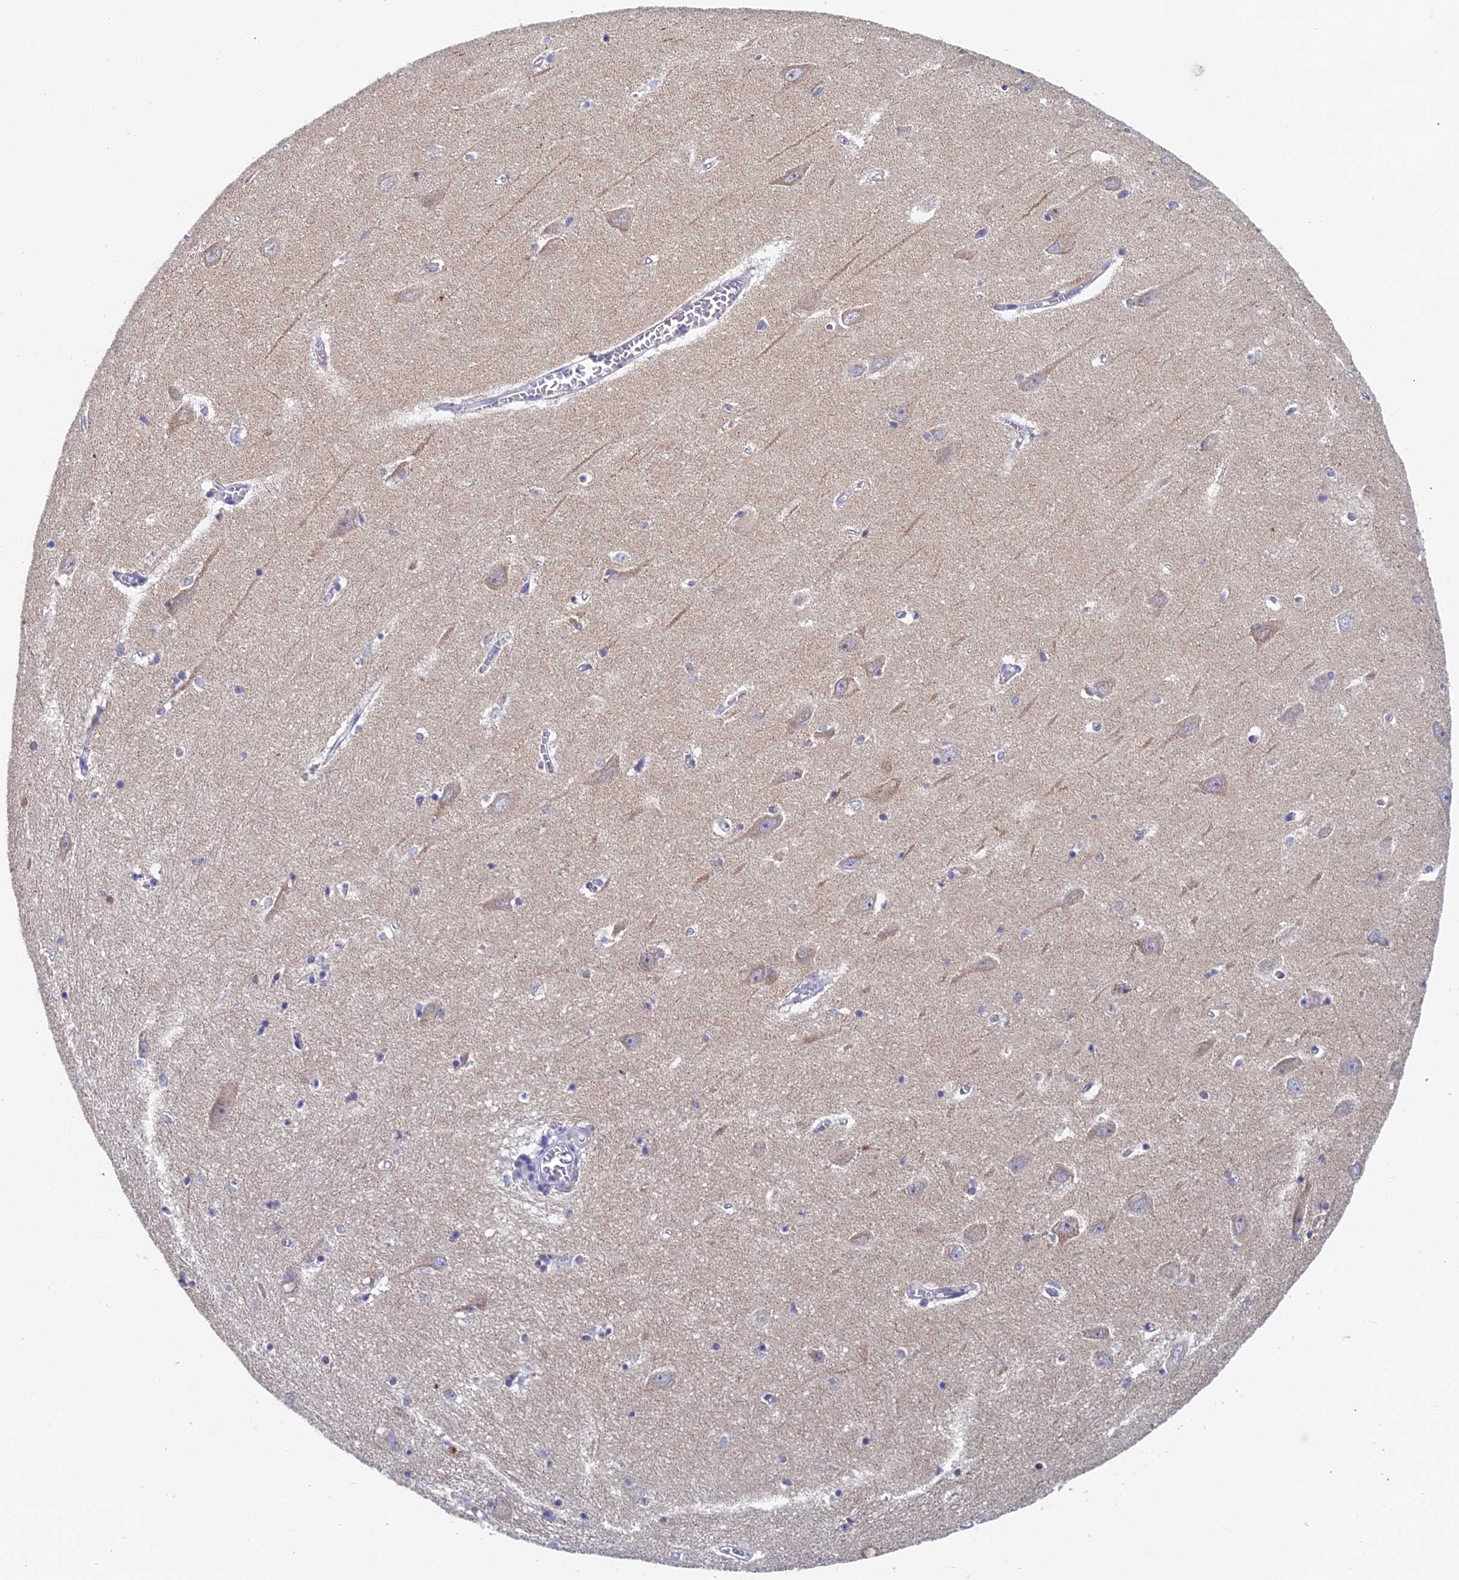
{"staining": {"intensity": "weak", "quantity": "<25%", "location": "cytoplasmic/membranous"}, "tissue": "hippocampus", "cell_type": "Glial cells", "image_type": "normal", "snomed": [{"axis": "morphology", "description": "Normal tissue, NOS"}, {"axis": "topography", "description": "Hippocampus"}], "caption": "Hippocampus was stained to show a protein in brown. There is no significant positivity in glial cells. Brightfield microscopy of immunohistochemistry stained with DAB (brown) and hematoxylin (blue), captured at high magnification.", "gene": "ACSM1", "patient": {"sex": "female", "age": 64}}